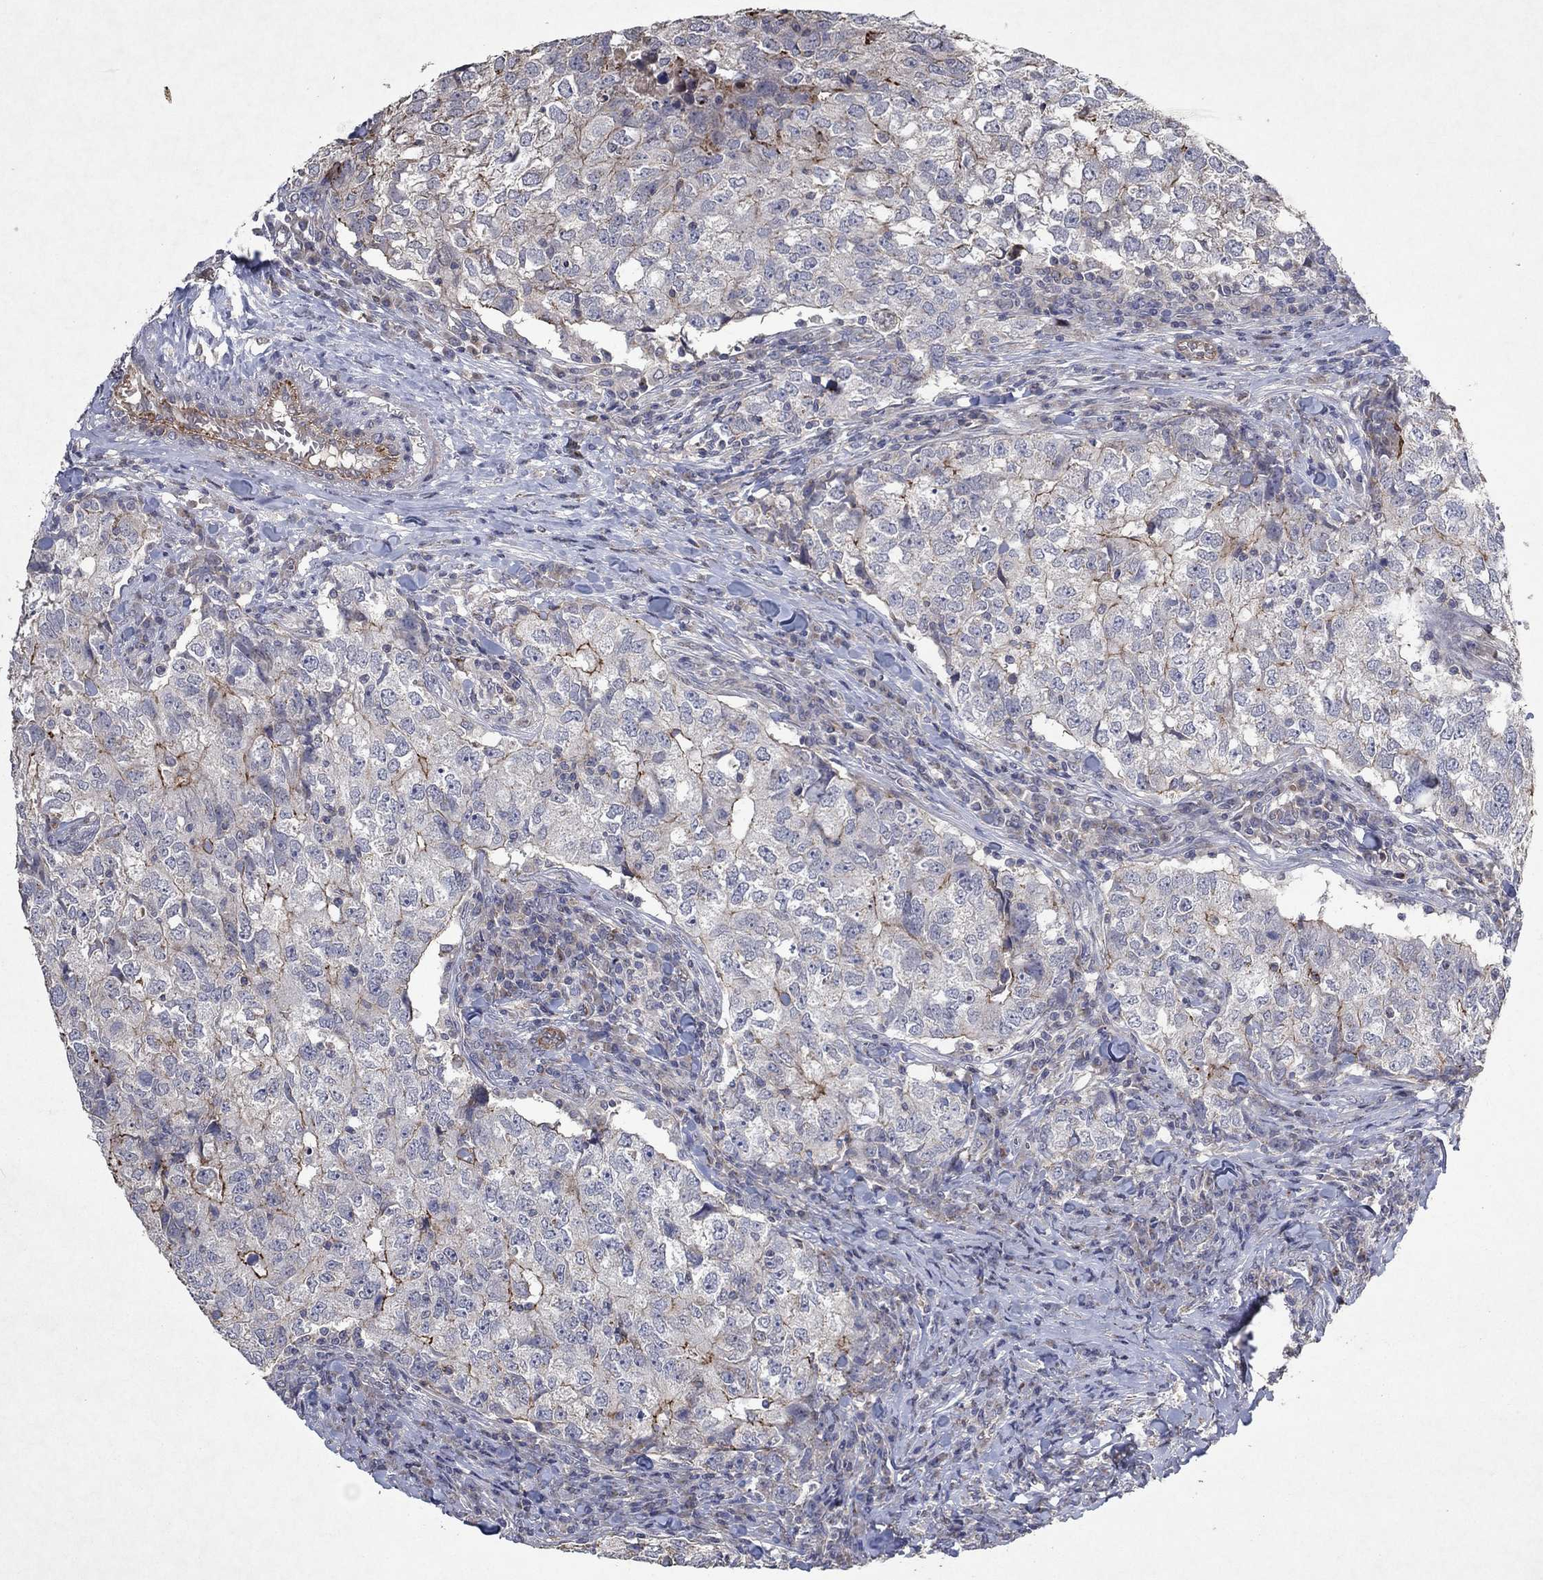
{"staining": {"intensity": "strong", "quantity": "<25%", "location": "cytoplasmic/membranous"}, "tissue": "breast cancer", "cell_type": "Tumor cells", "image_type": "cancer", "snomed": [{"axis": "morphology", "description": "Duct carcinoma"}, {"axis": "topography", "description": "Breast"}], "caption": "Protein expression analysis of human breast infiltrating ductal carcinoma reveals strong cytoplasmic/membranous positivity in about <25% of tumor cells. Immunohistochemistry (ihc) stains the protein of interest in brown and the nuclei are stained blue.", "gene": "FRG1", "patient": {"sex": "female", "age": 30}}